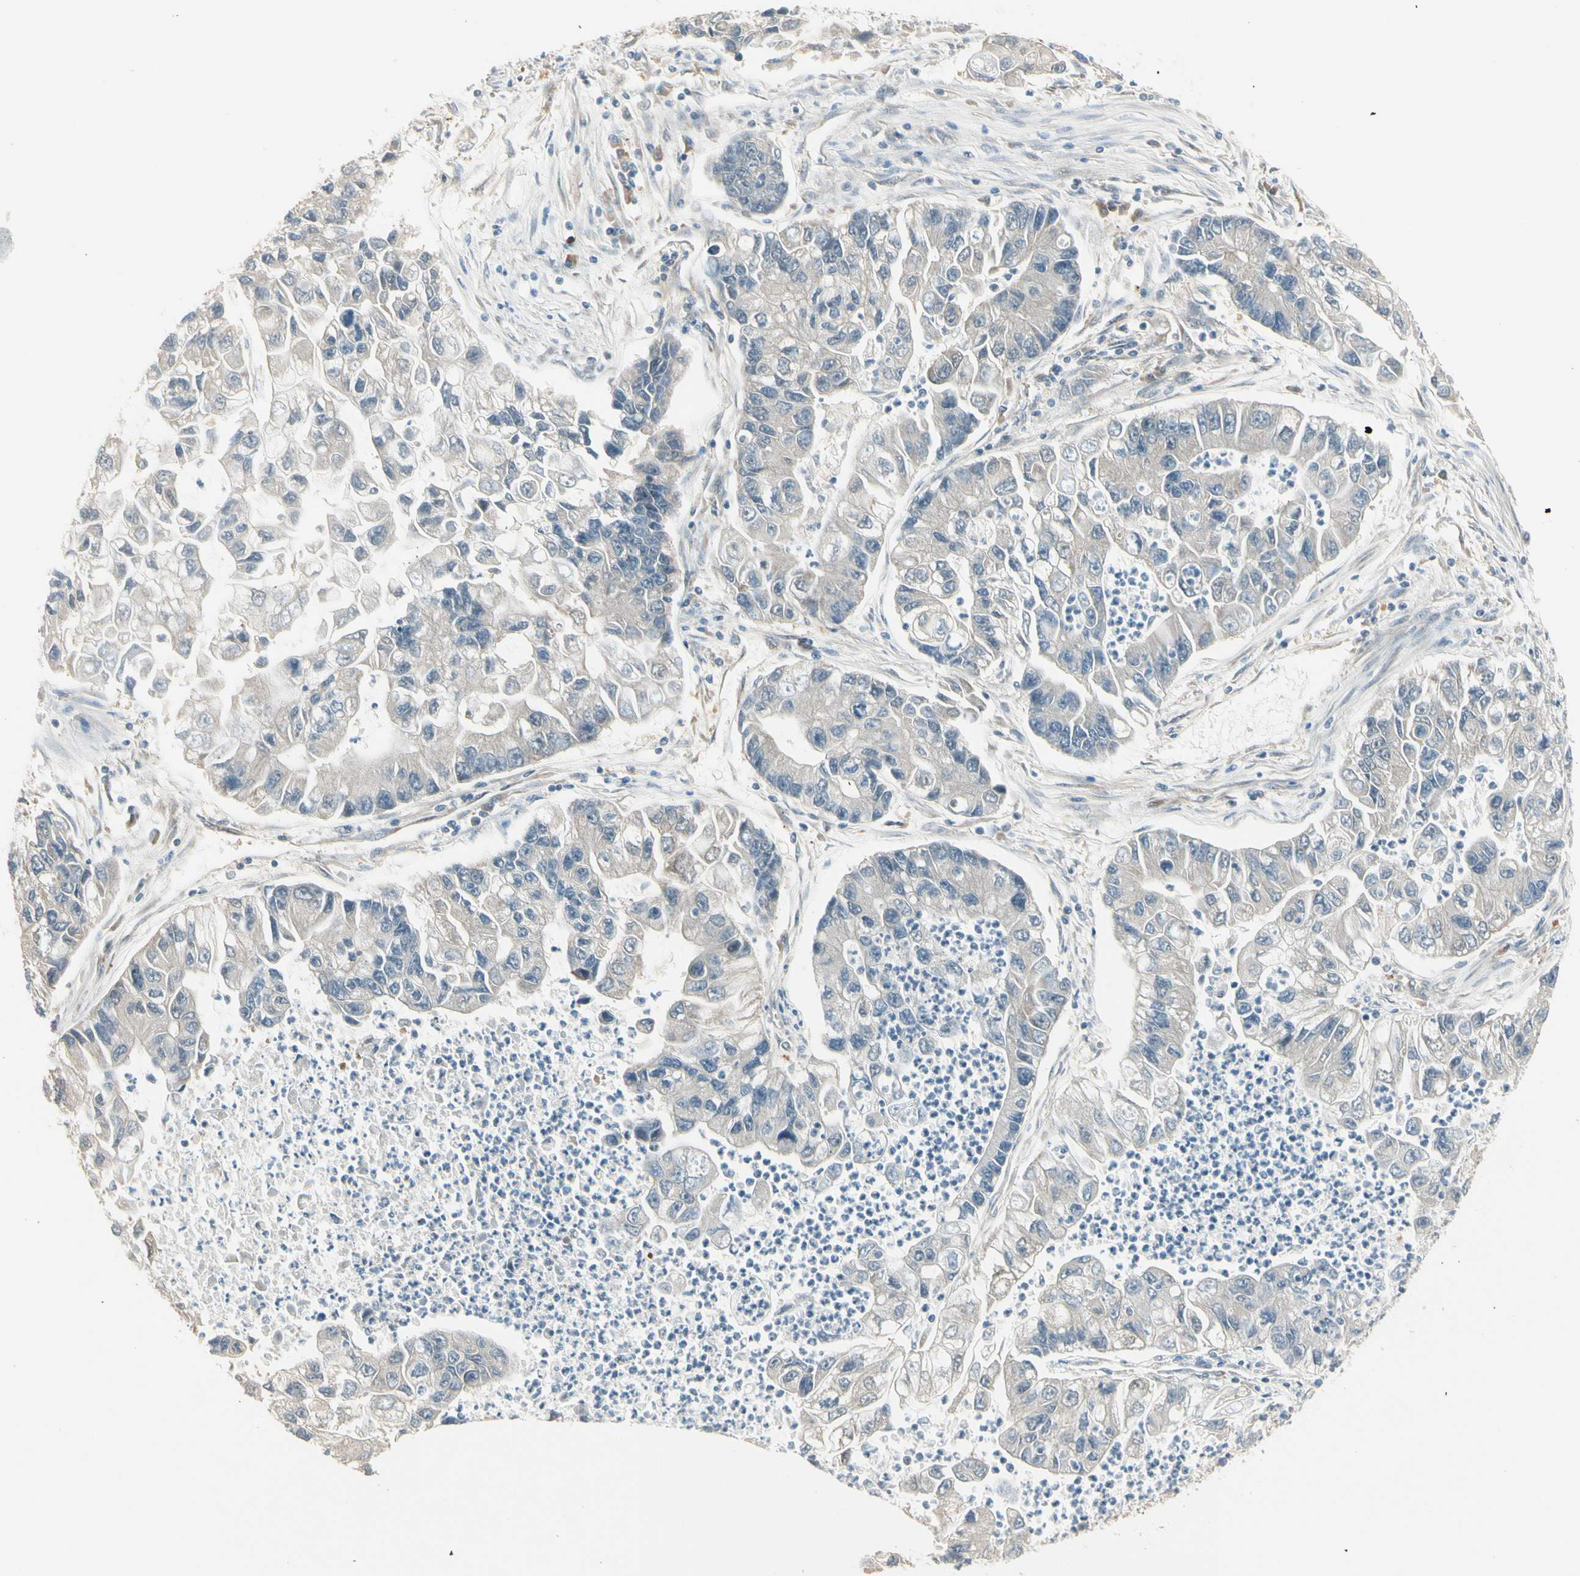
{"staining": {"intensity": "negative", "quantity": "none", "location": "none"}, "tissue": "lung cancer", "cell_type": "Tumor cells", "image_type": "cancer", "snomed": [{"axis": "morphology", "description": "Adenocarcinoma, NOS"}, {"axis": "topography", "description": "Lung"}], "caption": "Immunohistochemistry (IHC) image of lung cancer stained for a protein (brown), which shows no expression in tumor cells.", "gene": "EPHB3", "patient": {"sex": "female", "age": 51}}